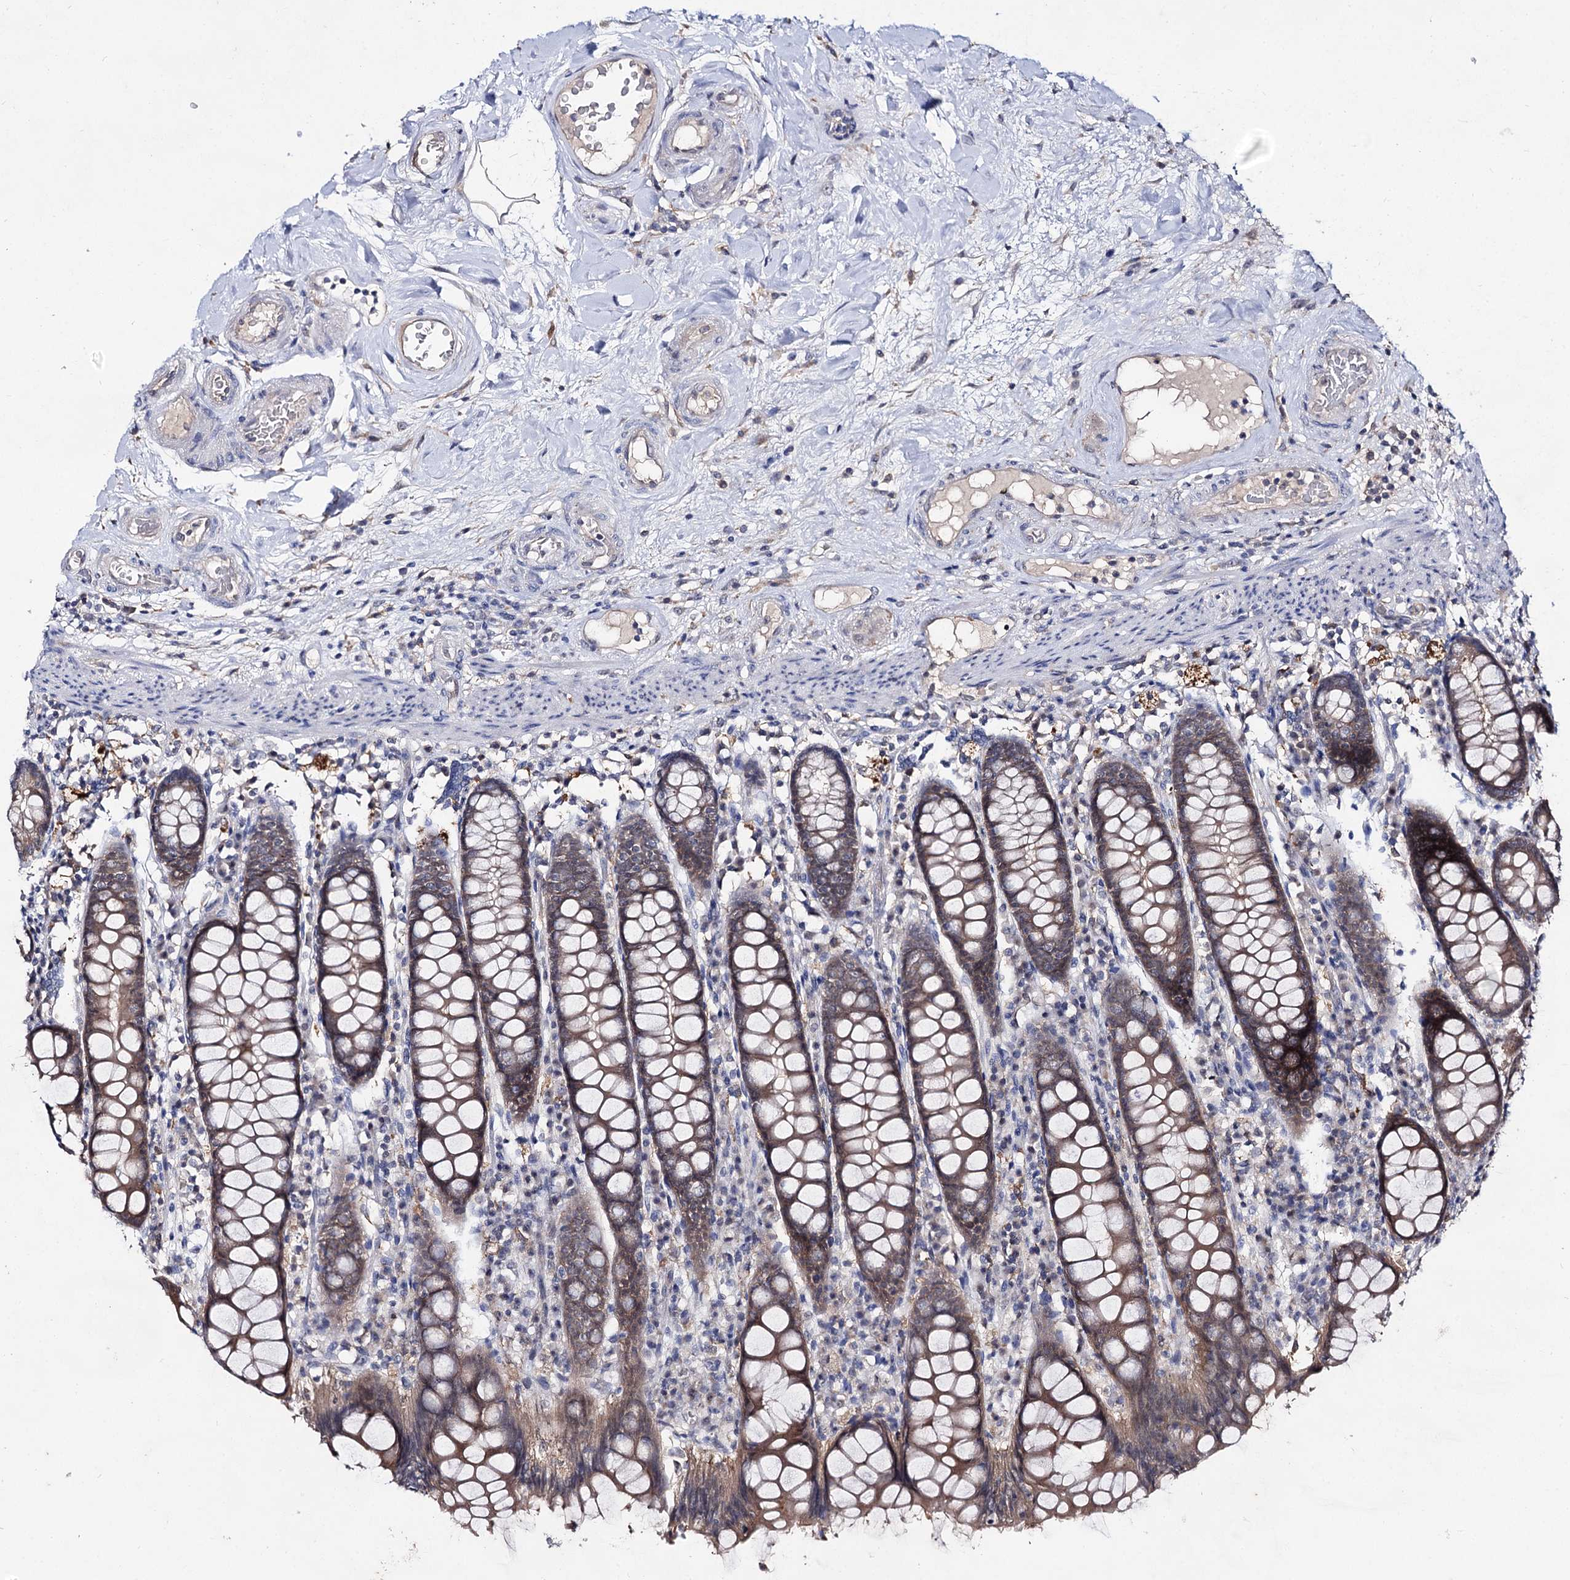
{"staining": {"intensity": "weak", "quantity": "25%-75%", "location": "cytoplasmic/membranous"}, "tissue": "colon", "cell_type": "Endothelial cells", "image_type": "normal", "snomed": [{"axis": "morphology", "description": "Normal tissue, NOS"}, {"axis": "topography", "description": "Colon"}], "caption": "Protein analysis of normal colon reveals weak cytoplasmic/membranous staining in approximately 25%-75% of endothelial cells.", "gene": "ACTR6", "patient": {"sex": "female", "age": 79}}